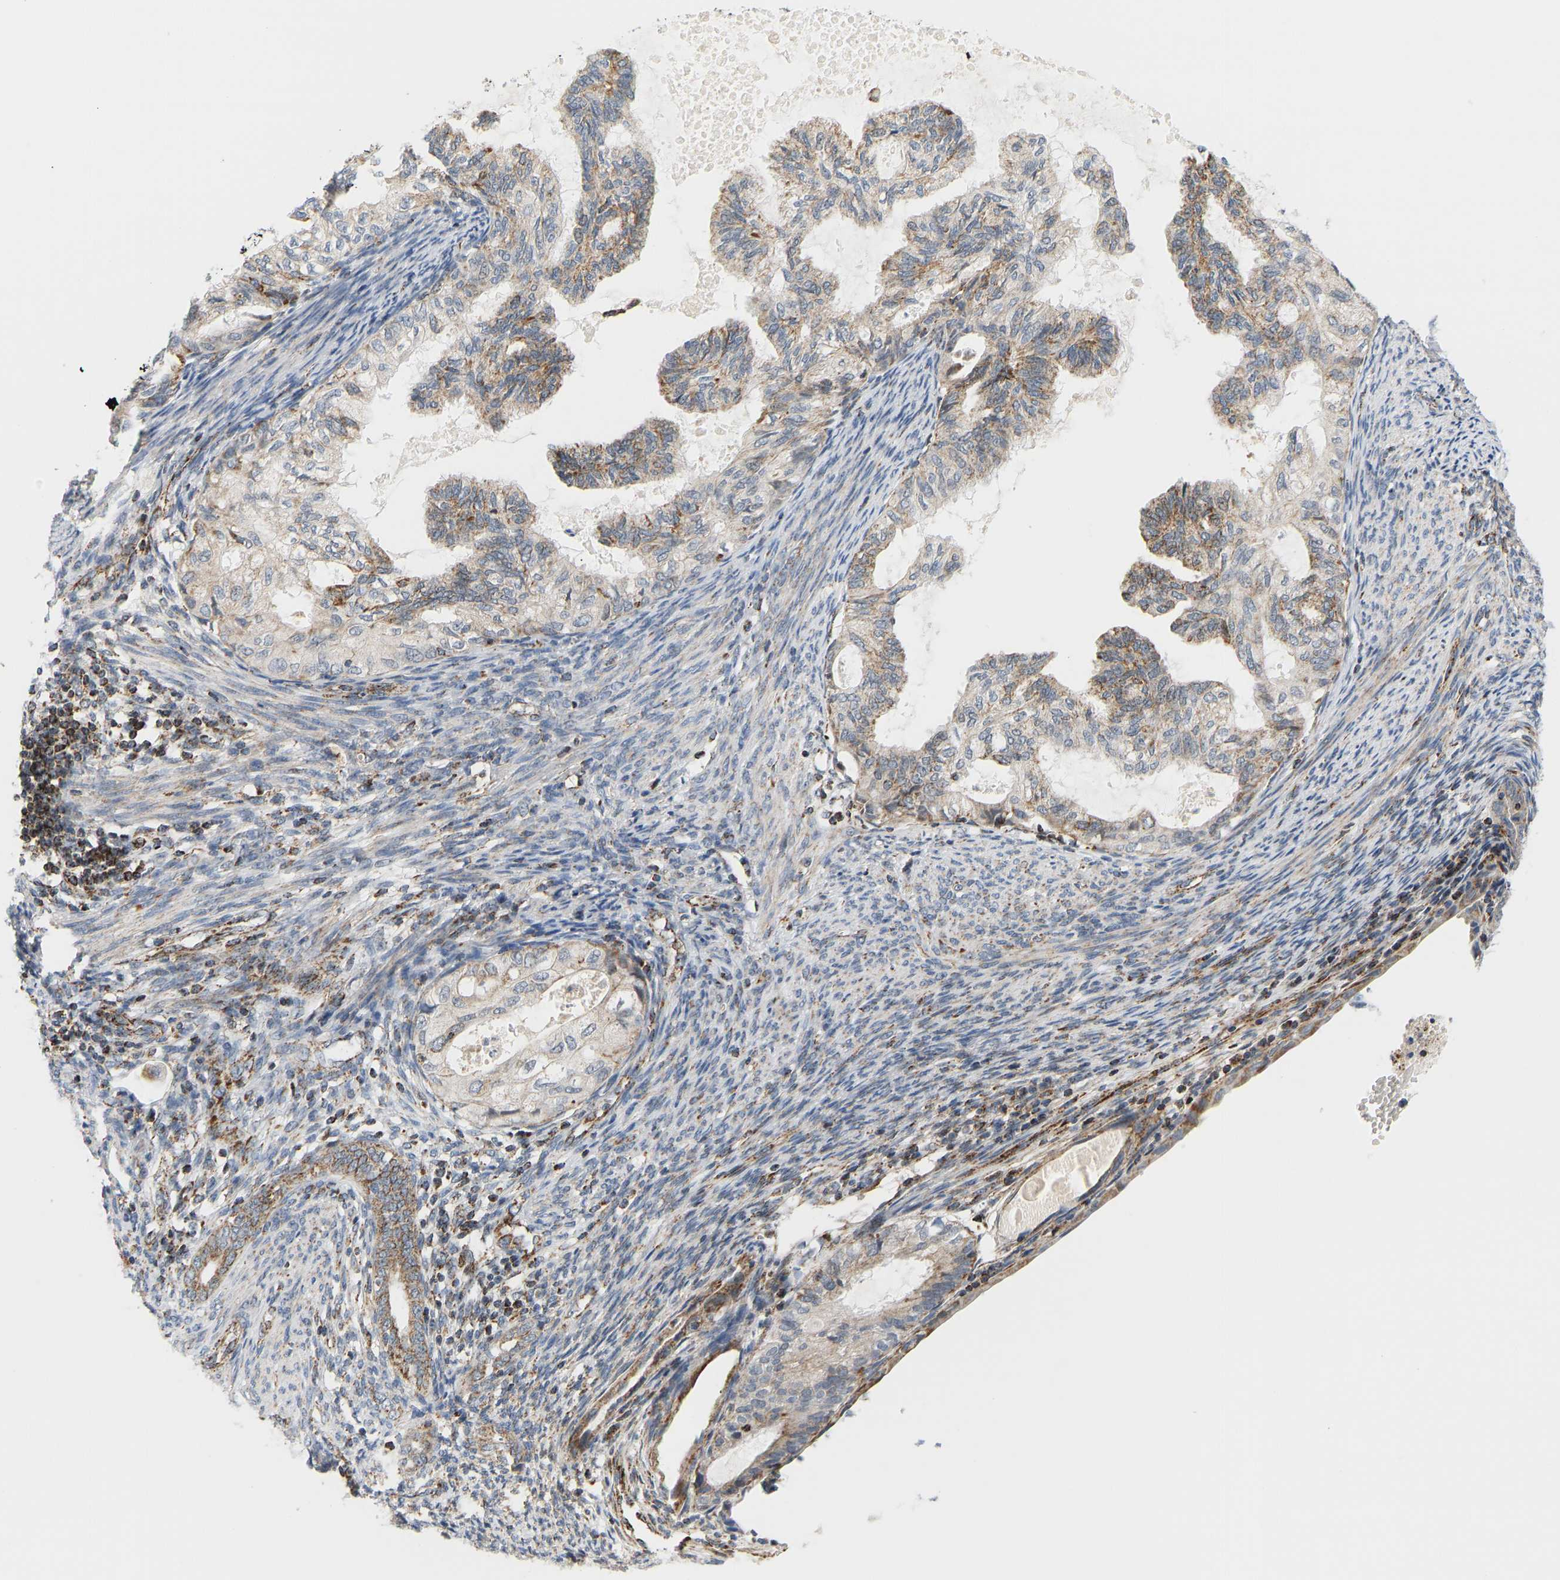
{"staining": {"intensity": "moderate", "quantity": ">75%", "location": "cytoplasmic/membranous"}, "tissue": "cervical cancer", "cell_type": "Tumor cells", "image_type": "cancer", "snomed": [{"axis": "morphology", "description": "Normal tissue, NOS"}, {"axis": "morphology", "description": "Adenocarcinoma, NOS"}, {"axis": "topography", "description": "Cervix"}, {"axis": "topography", "description": "Endometrium"}], "caption": "Cervical cancer (adenocarcinoma) stained with a brown dye displays moderate cytoplasmic/membranous positive staining in approximately >75% of tumor cells.", "gene": "GPSM2", "patient": {"sex": "female", "age": 86}}